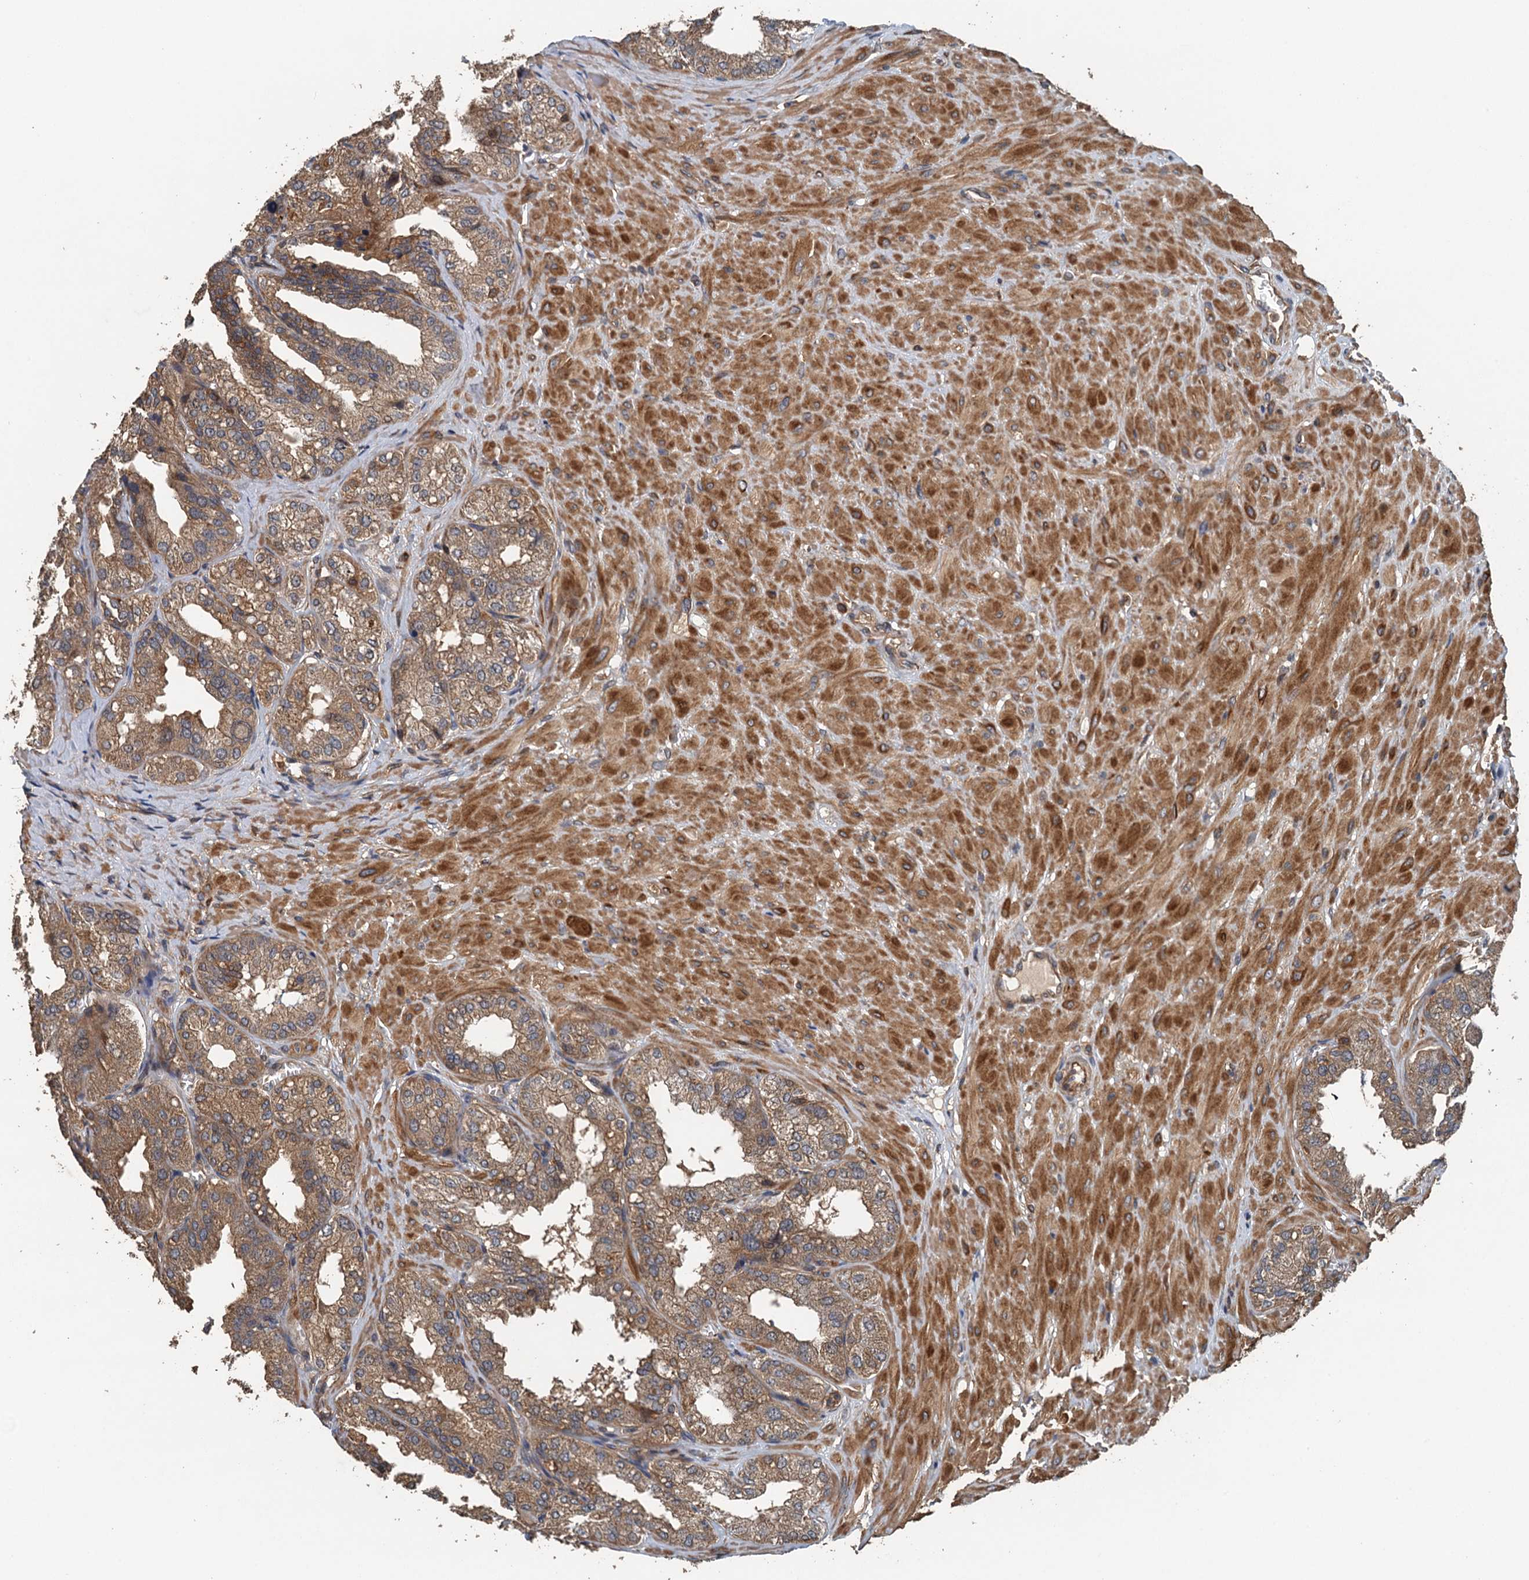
{"staining": {"intensity": "moderate", "quantity": ">75%", "location": "cytoplasmic/membranous"}, "tissue": "seminal vesicle", "cell_type": "Glandular cells", "image_type": "normal", "snomed": [{"axis": "morphology", "description": "Normal tissue, NOS"}, {"axis": "topography", "description": "Prostate"}, {"axis": "topography", "description": "Seminal veicle"}], "caption": "Immunohistochemical staining of unremarkable seminal vesicle exhibits moderate cytoplasmic/membranous protein staining in about >75% of glandular cells. (DAB IHC, brown staining for protein, blue staining for nuclei).", "gene": "BORCS5", "patient": {"sex": "male", "age": 51}}